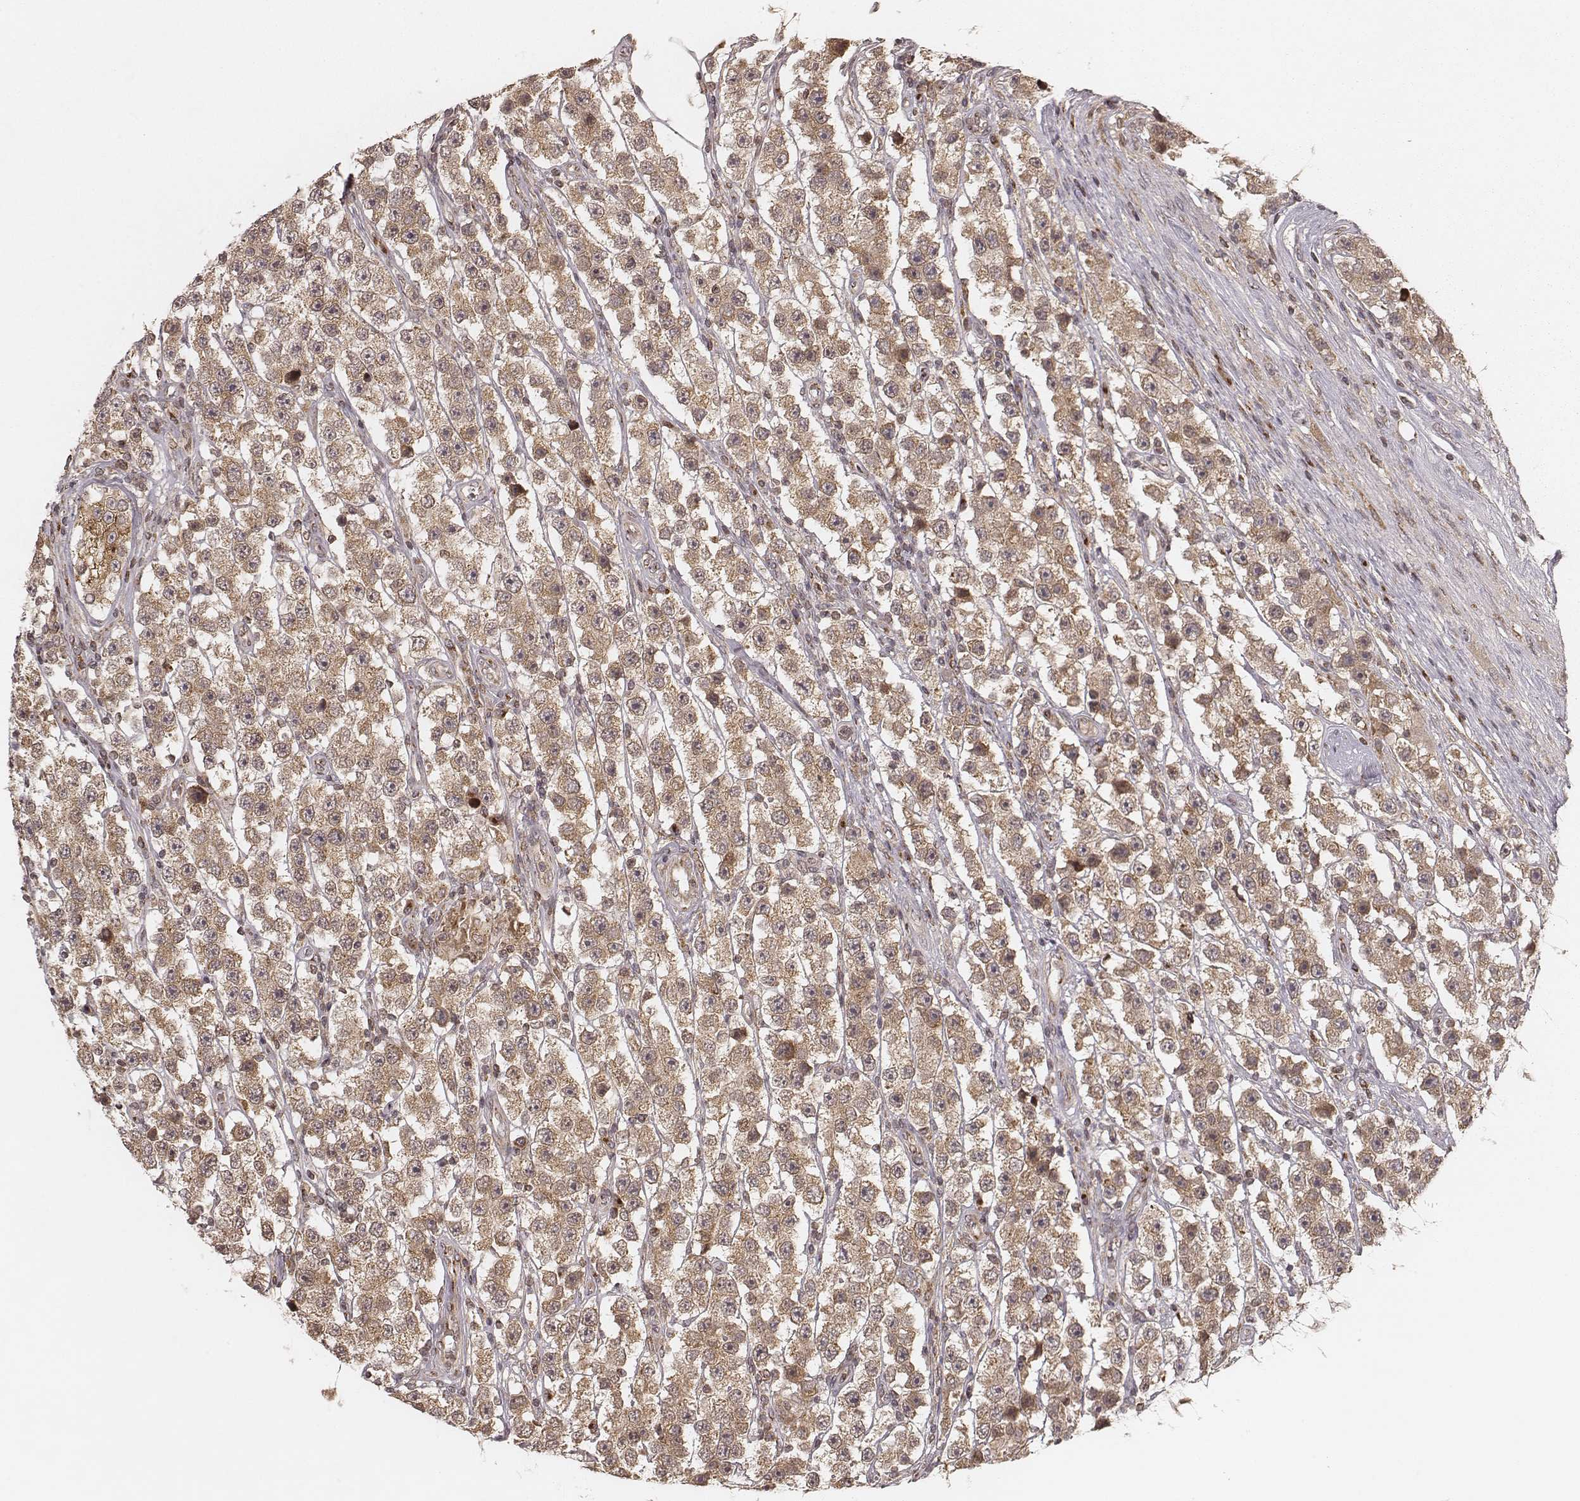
{"staining": {"intensity": "moderate", "quantity": ">75%", "location": "cytoplasmic/membranous"}, "tissue": "testis cancer", "cell_type": "Tumor cells", "image_type": "cancer", "snomed": [{"axis": "morphology", "description": "Seminoma, NOS"}, {"axis": "topography", "description": "Testis"}], "caption": "DAB (3,3'-diaminobenzidine) immunohistochemical staining of human testis cancer (seminoma) reveals moderate cytoplasmic/membranous protein positivity in about >75% of tumor cells. Nuclei are stained in blue.", "gene": "MYO19", "patient": {"sex": "male", "age": 45}}